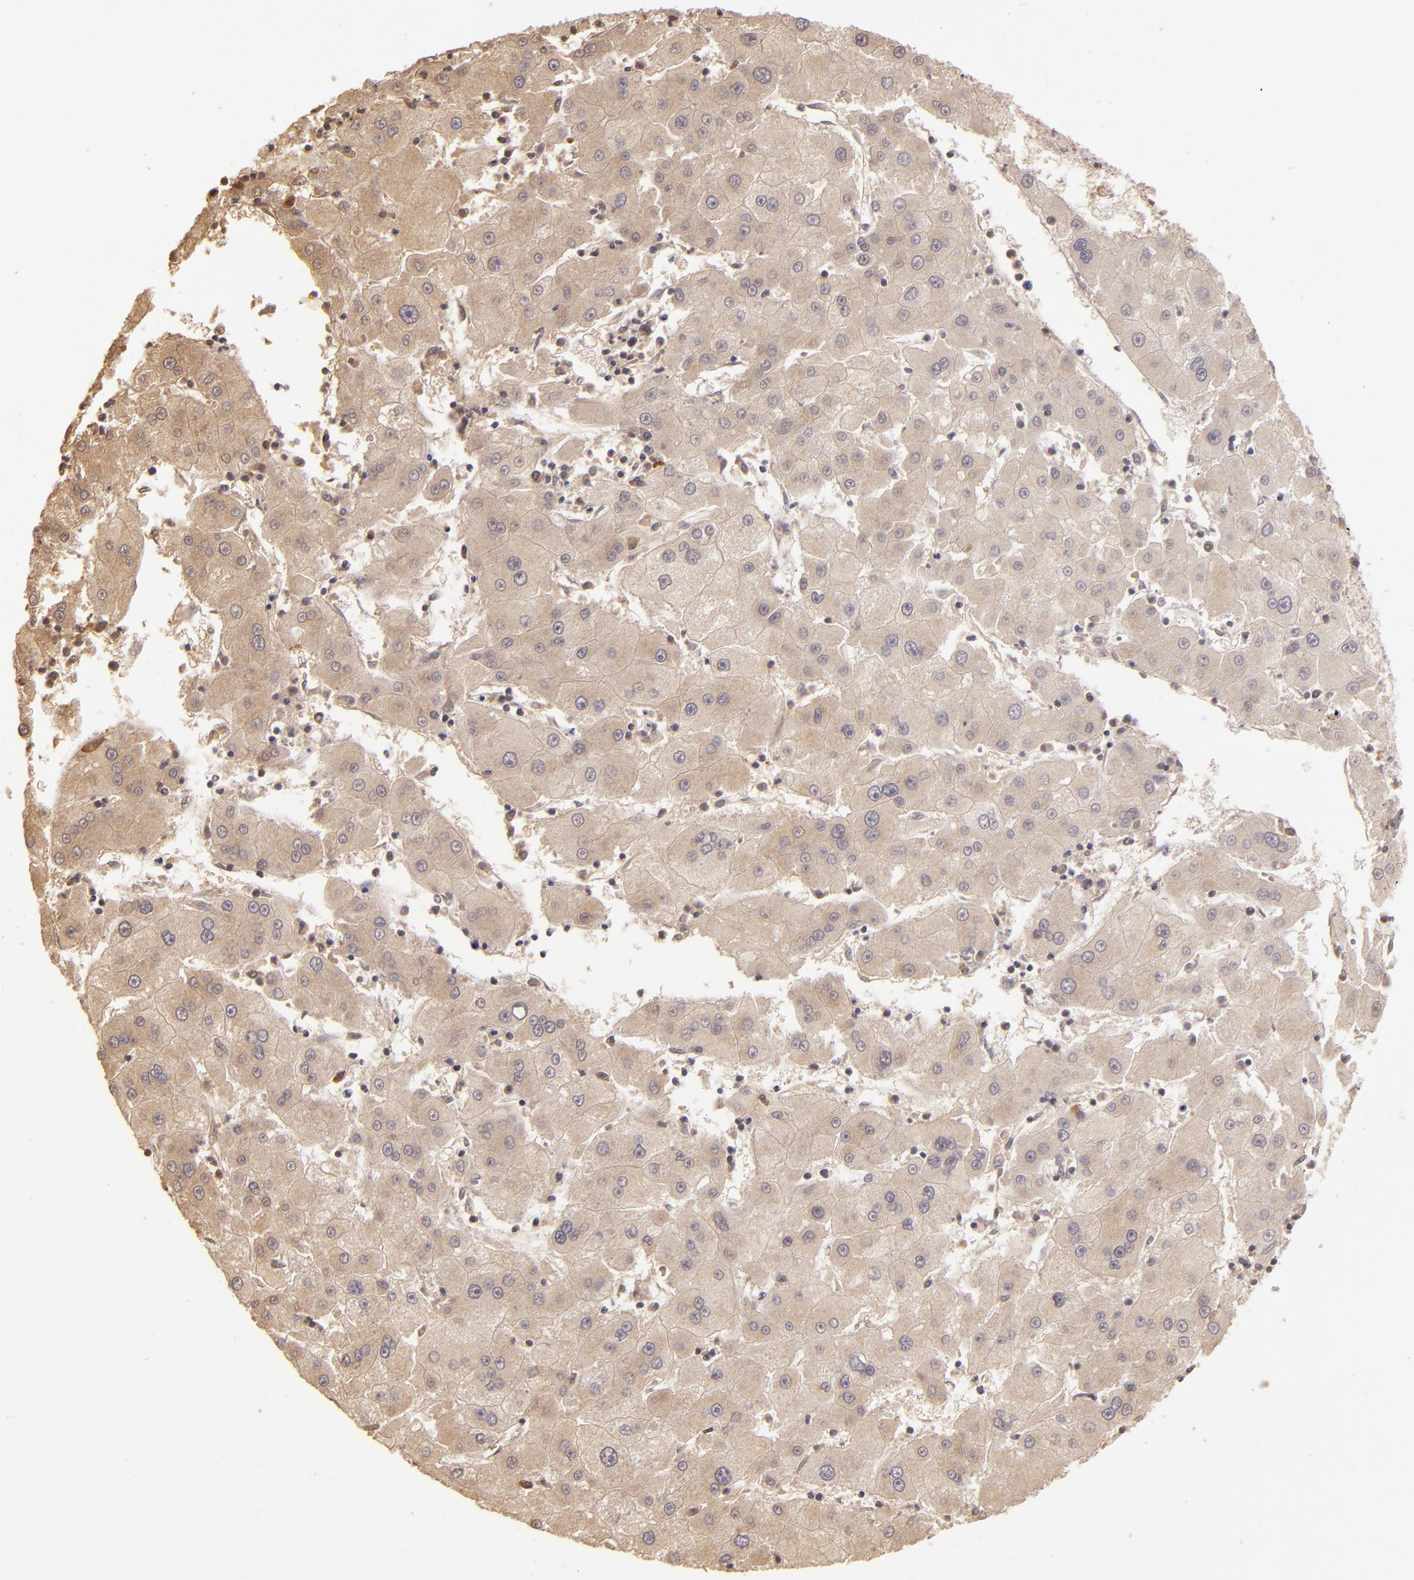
{"staining": {"intensity": "weak", "quantity": ">75%", "location": "cytoplasmic/membranous"}, "tissue": "liver cancer", "cell_type": "Tumor cells", "image_type": "cancer", "snomed": [{"axis": "morphology", "description": "Carcinoma, Hepatocellular, NOS"}, {"axis": "topography", "description": "Liver"}], "caption": "IHC of liver cancer exhibits low levels of weak cytoplasmic/membranous positivity in about >75% of tumor cells.", "gene": "ABL1", "patient": {"sex": "male", "age": 72}}